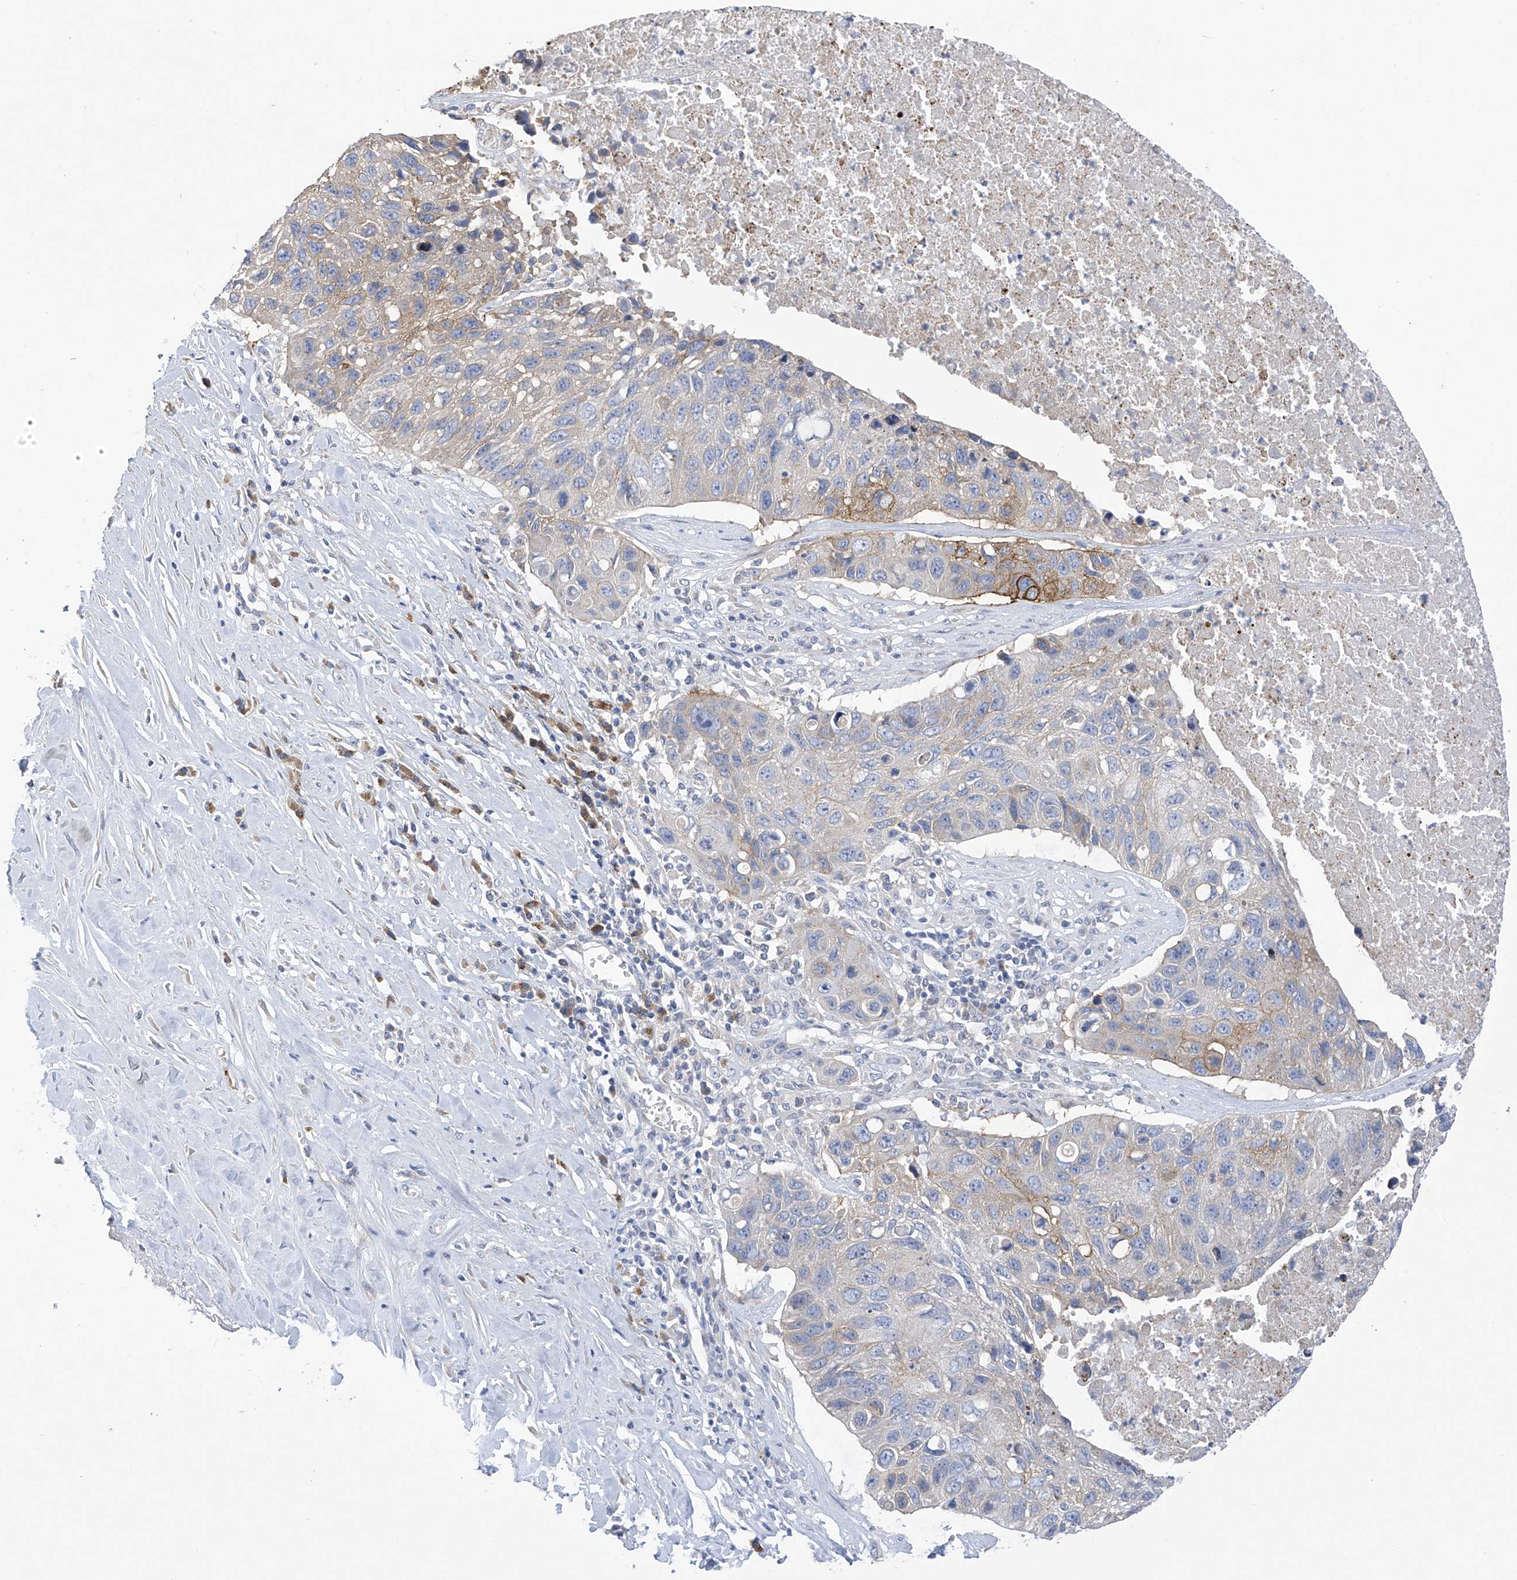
{"staining": {"intensity": "moderate", "quantity": "<25%", "location": "cytoplasmic/membranous"}, "tissue": "lung cancer", "cell_type": "Tumor cells", "image_type": "cancer", "snomed": [{"axis": "morphology", "description": "Squamous cell carcinoma, NOS"}, {"axis": "topography", "description": "Lung"}], "caption": "A brown stain shows moderate cytoplasmic/membranous expression of a protein in squamous cell carcinoma (lung) tumor cells.", "gene": "SLCO4A1", "patient": {"sex": "male", "age": 61}}